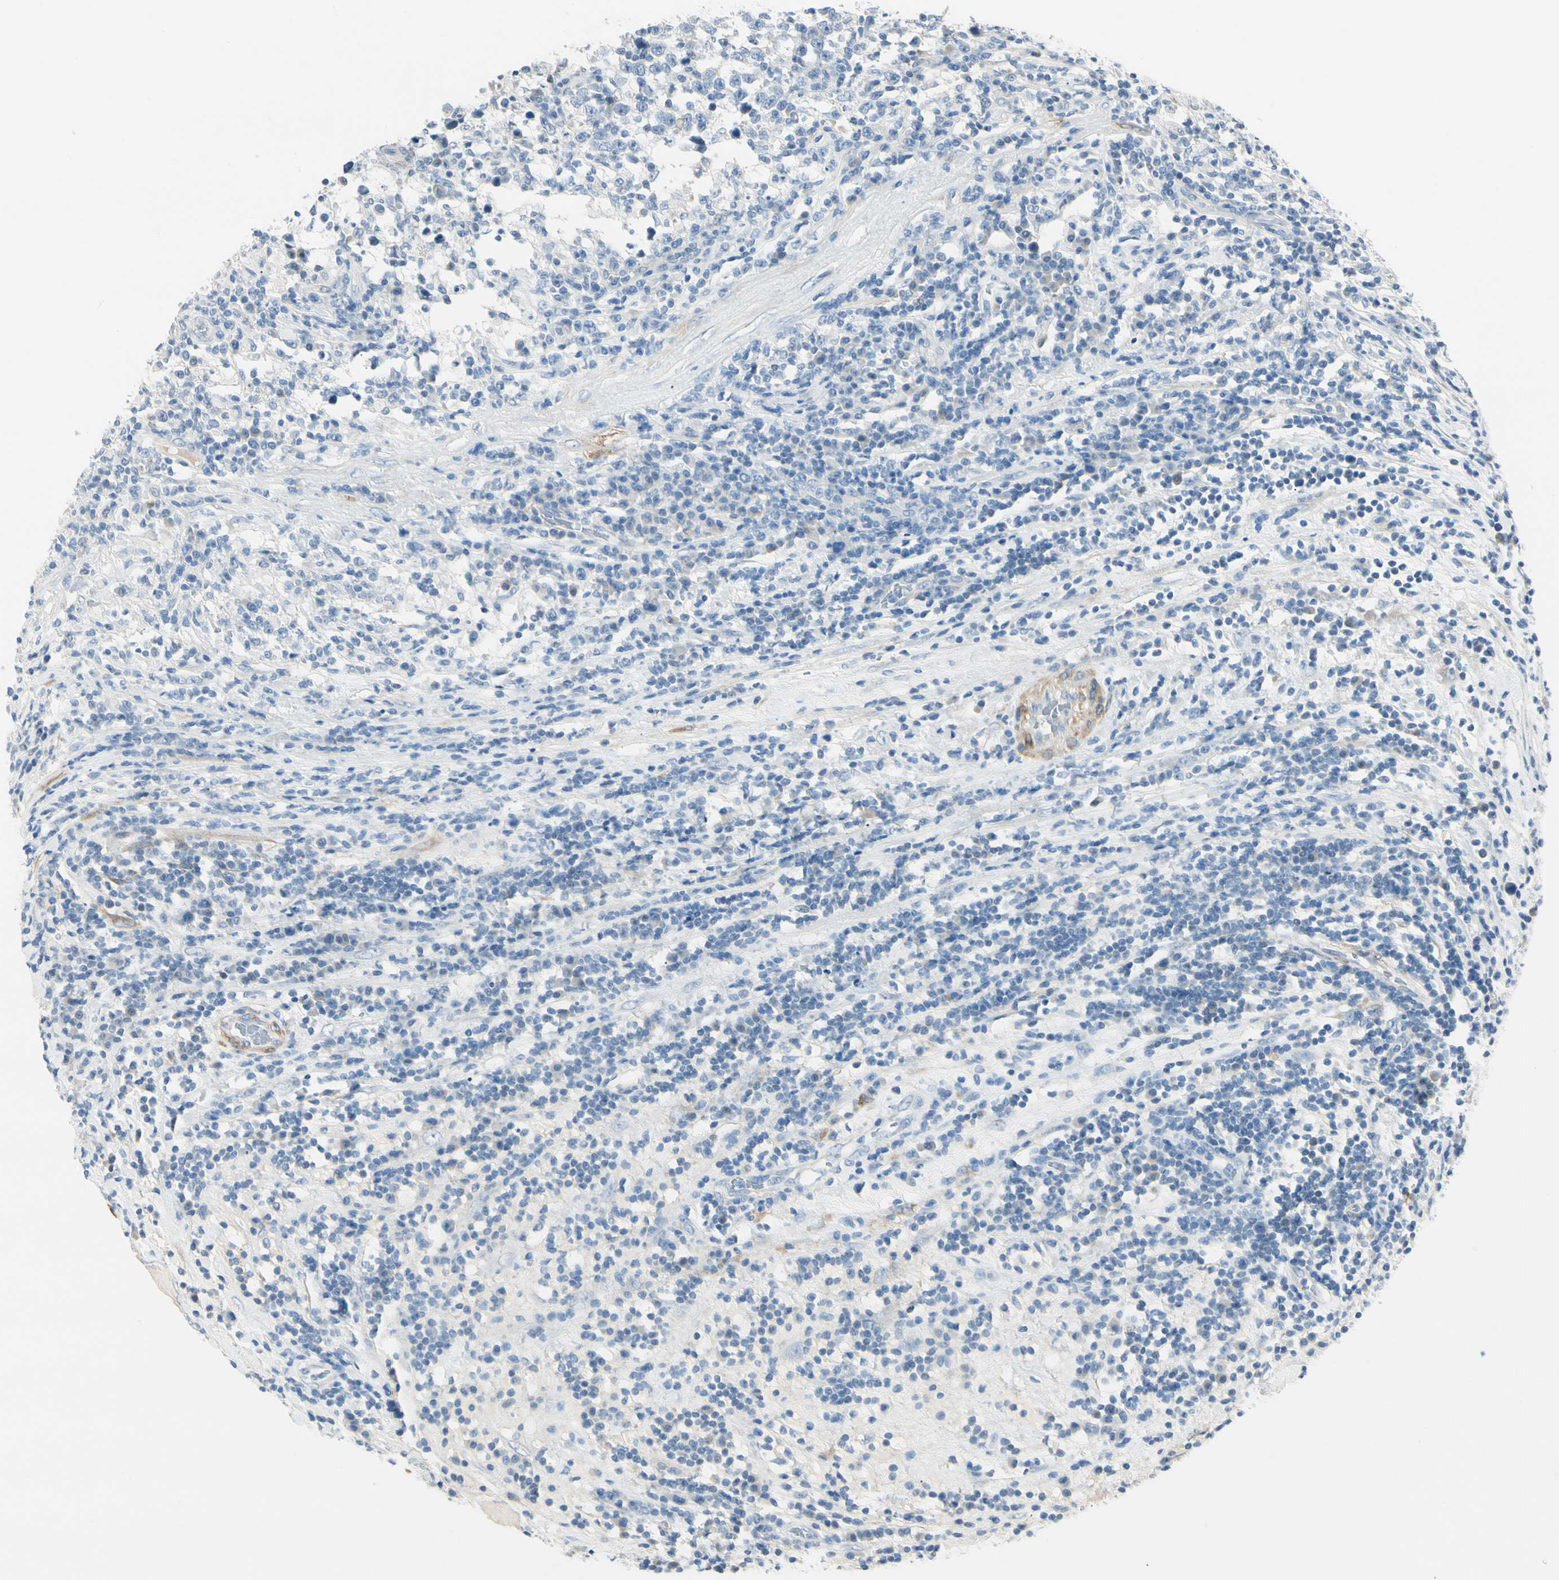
{"staining": {"intensity": "negative", "quantity": "none", "location": "none"}, "tissue": "testis cancer", "cell_type": "Tumor cells", "image_type": "cancer", "snomed": [{"axis": "morphology", "description": "Seminoma, NOS"}, {"axis": "topography", "description": "Testis"}], "caption": "Immunohistochemistry (IHC) image of human seminoma (testis) stained for a protein (brown), which exhibits no expression in tumor cells.", "gene": "AMPH", "patient": {"sex": "male", "age": 43}}